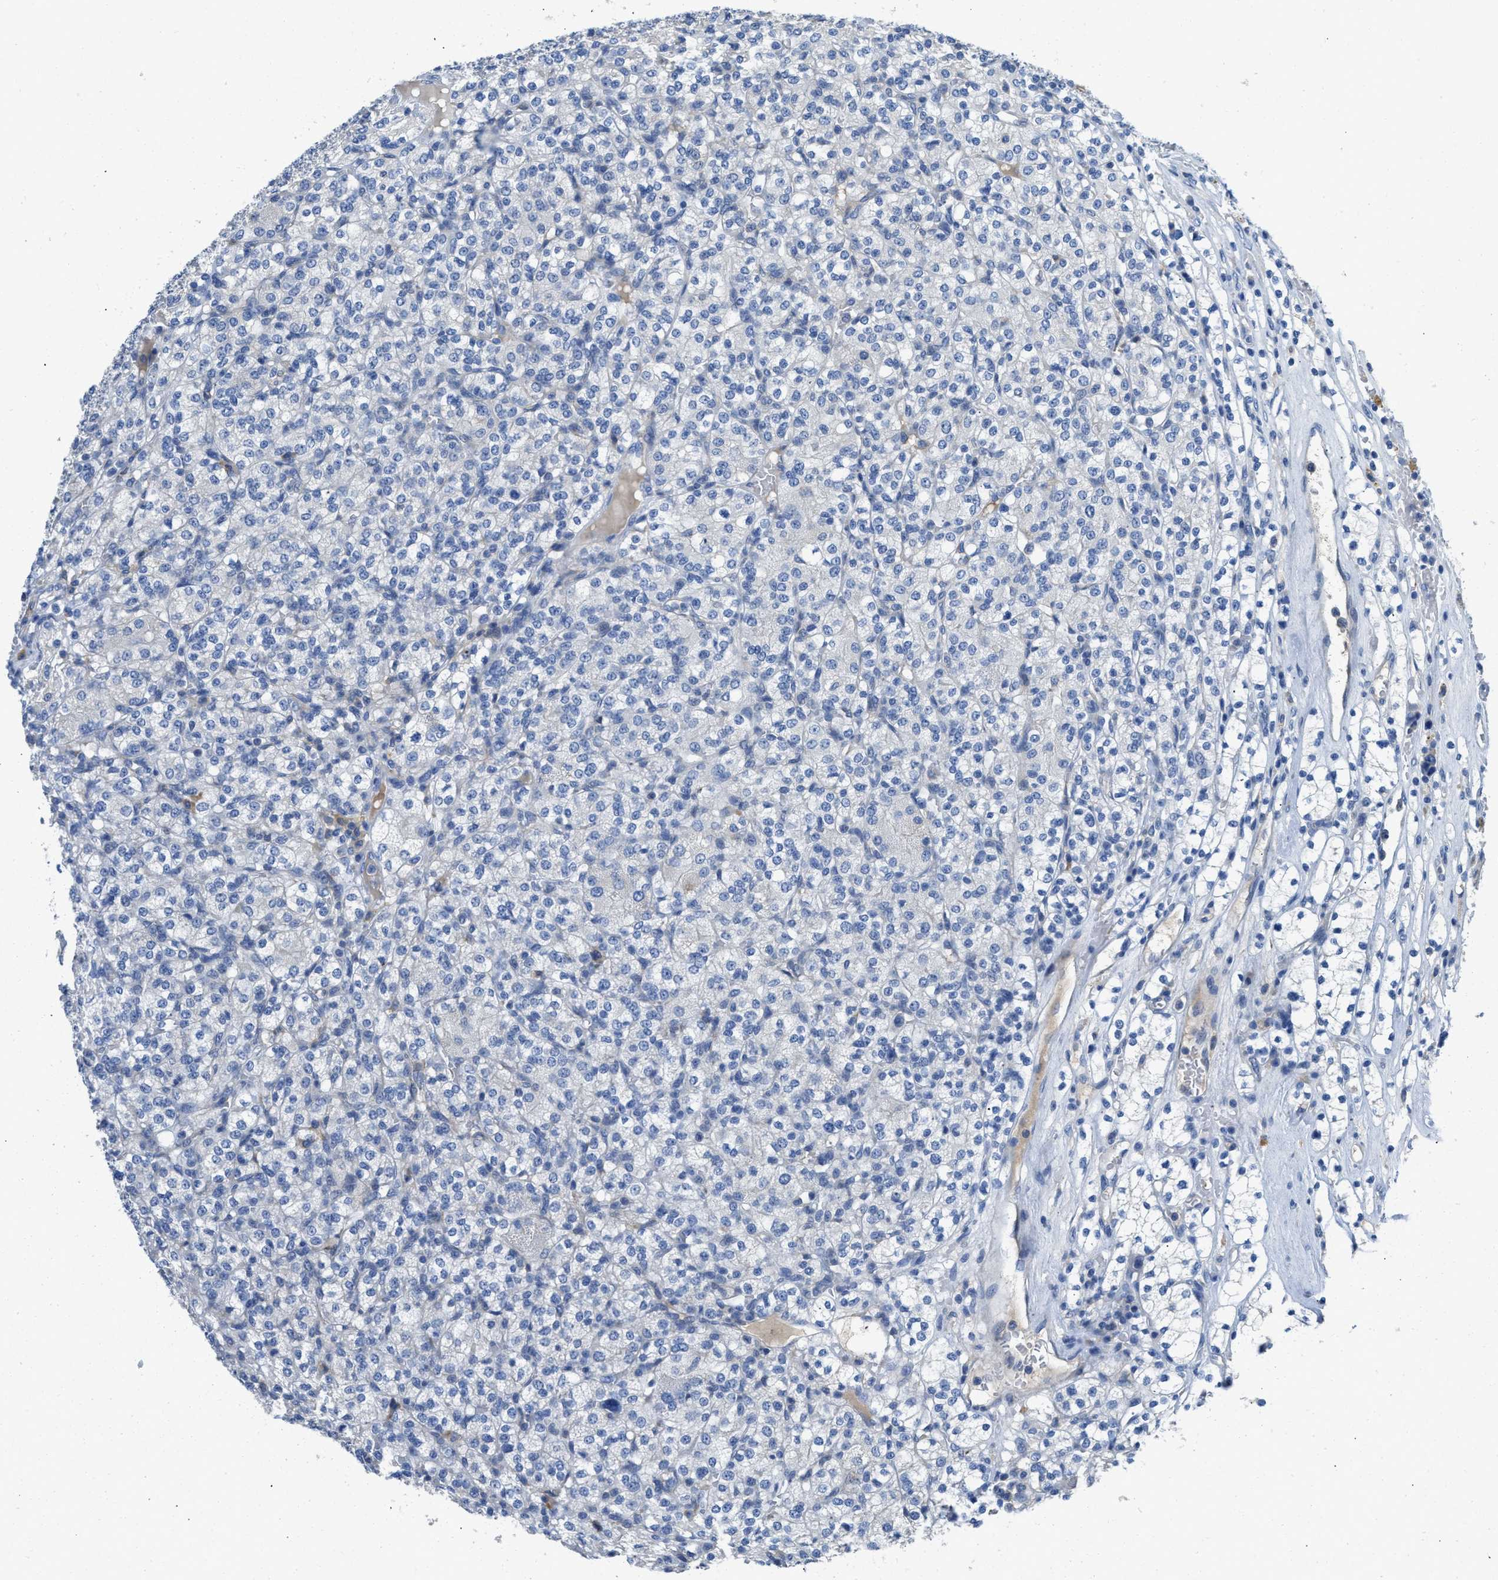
{"staining": {"intensity": "negative", "quantity": "none", "location": "none"}, "tissue": "renal cancer", "cell_type": "Tumor cells", "image_type": "cancer", "snomed": [{"axis": "morphology", "description": "Adenocarcinoma, NOS"}, {"axis": "topography", "description": "Kidney"}], "caption": "The micrograph reveals no significant staining in tumor cells of renal cancer.", "gene": "C1S", "patient": {"sex": "male", "age": 77}}